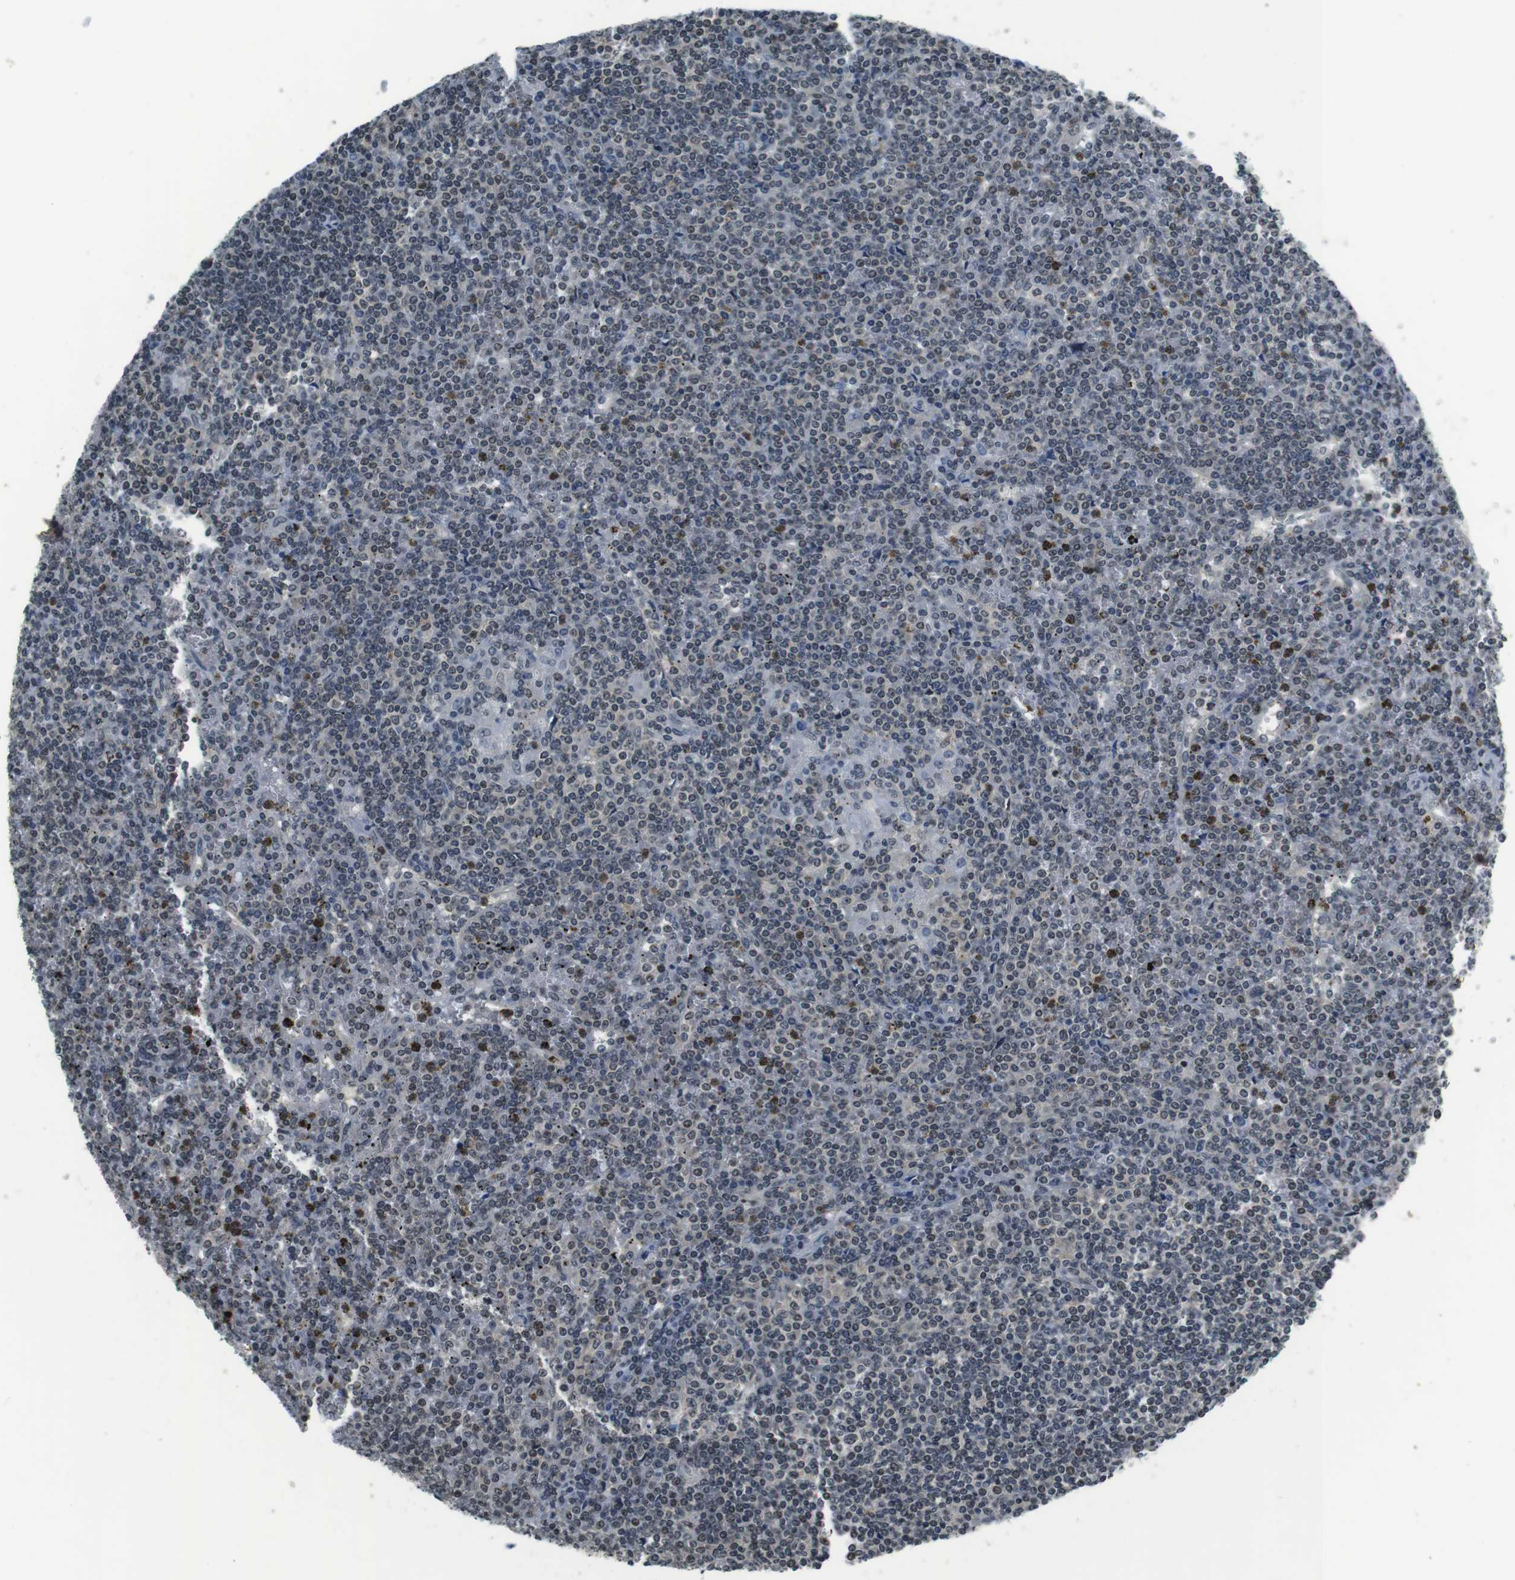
{"staining": {"intensity": "weak", "quantity": "25%-75%", "location": "nuclear"}, "tissue": "lymphoma", "cell_type": "Tumor cells", "image_type": "cancer", "snomed": [{"axis": "morphology", "description": "Malignant lymphoma, non-Hodgkin's type, Low grade"}, {"axis": "topography", "description": "Spleen"}], "caption": "This is a micrograph of immunohistochemistry (IHC) staining of malignant lymphoma, non-Hodgkin's type (low-grade), which shows weak staining in the nuclear of tumor cells.", "gene": "NEK4", "patient": {"sex": "female", "age": 19}}